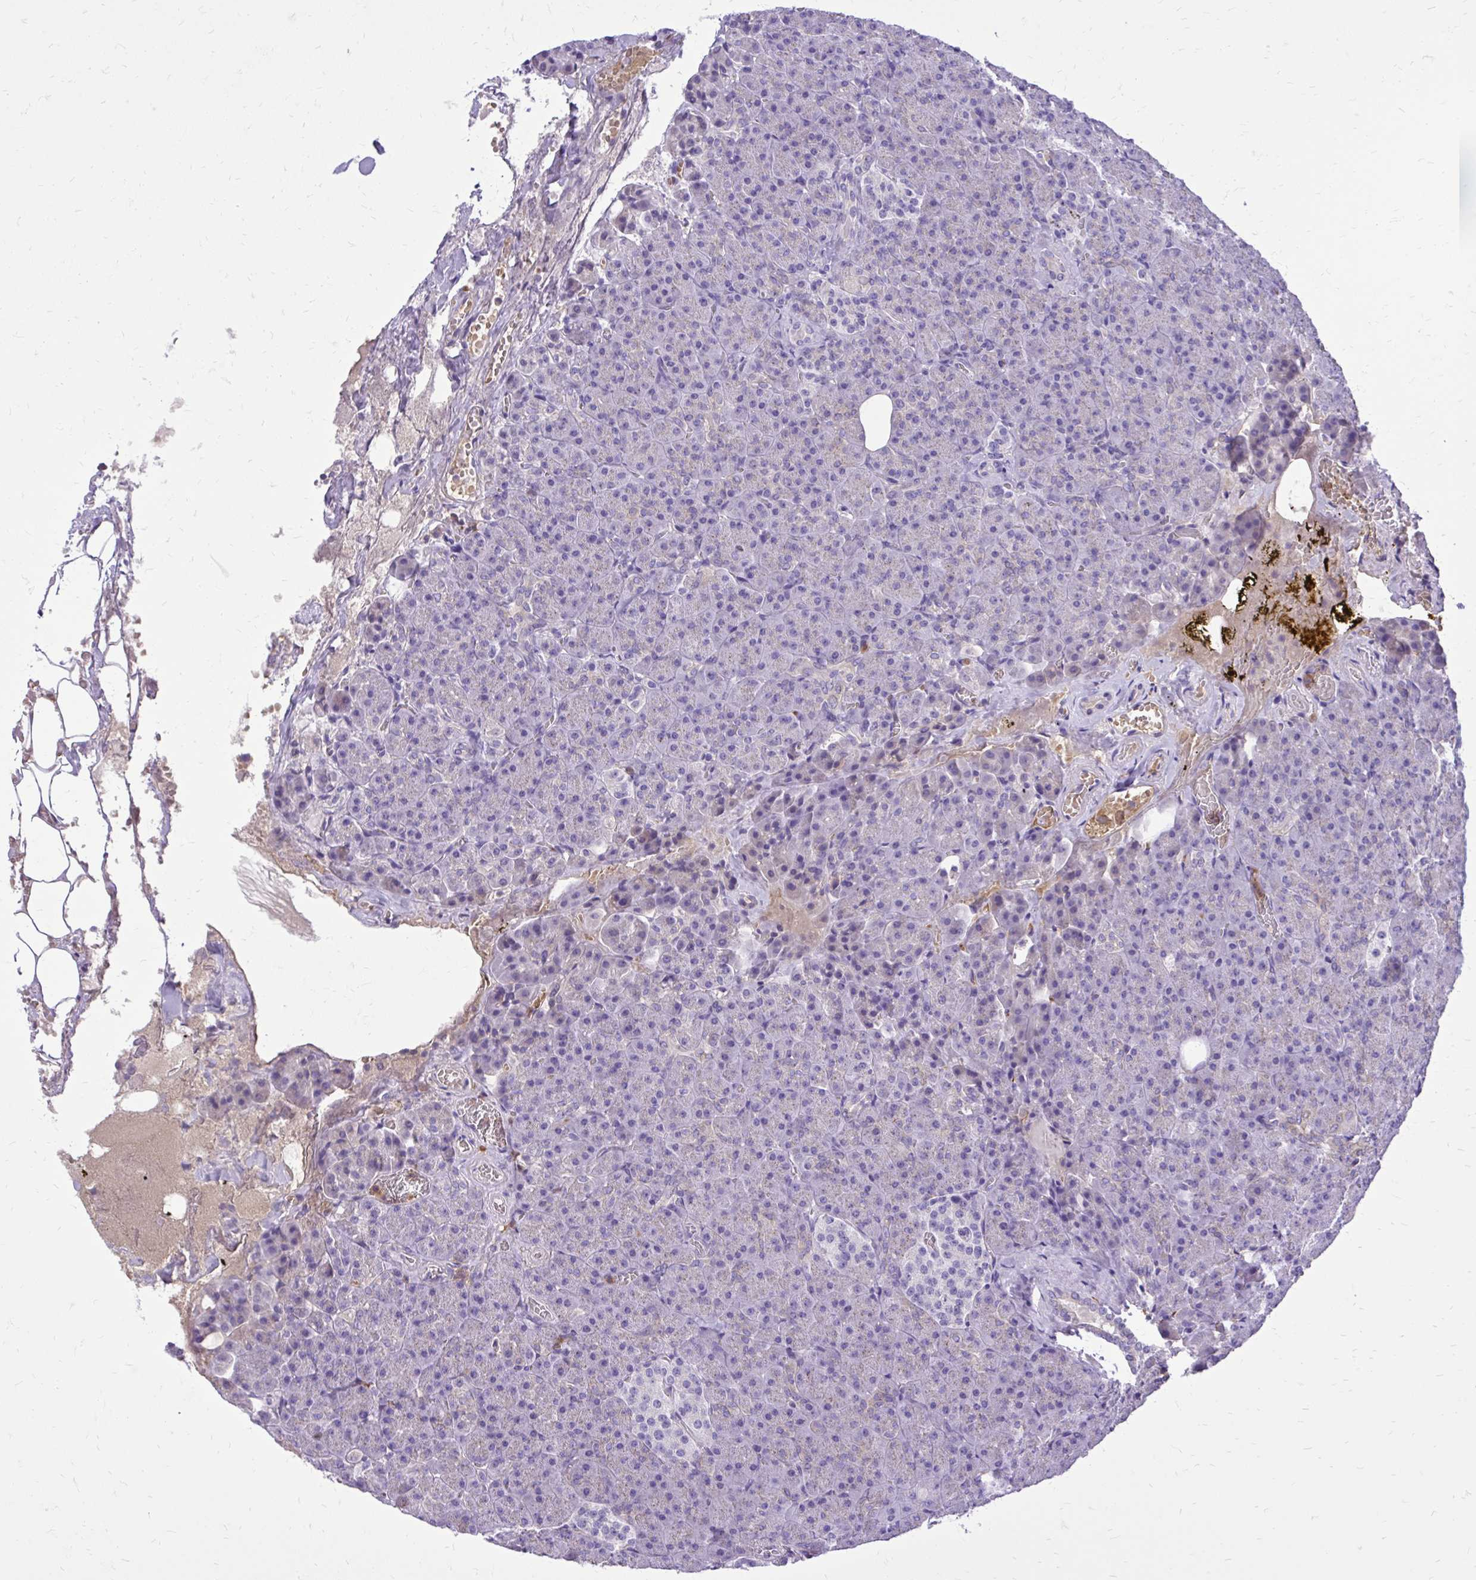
{"staining": {"intensity": "negative", "quantity": "none", "location": "none"}, "tissue": "pancreas", "cell_type": "Exocrine glandular cells", "image_type": "normal", "snomed": [{"axis": "morphology", "description": "Normal tissue, NOS"}, {"axis": "topography", "description": "Pancreas"}], "caption": "Exocrine glandular cells are negative for protein expression in unremarkable human pancreas. (DAB (3,3'-diaminobenzidine) IHC visualized using brightfield microscopy, high magnification).", "gene": "CAT", "patient": {"sex": "female", "age": 74}}